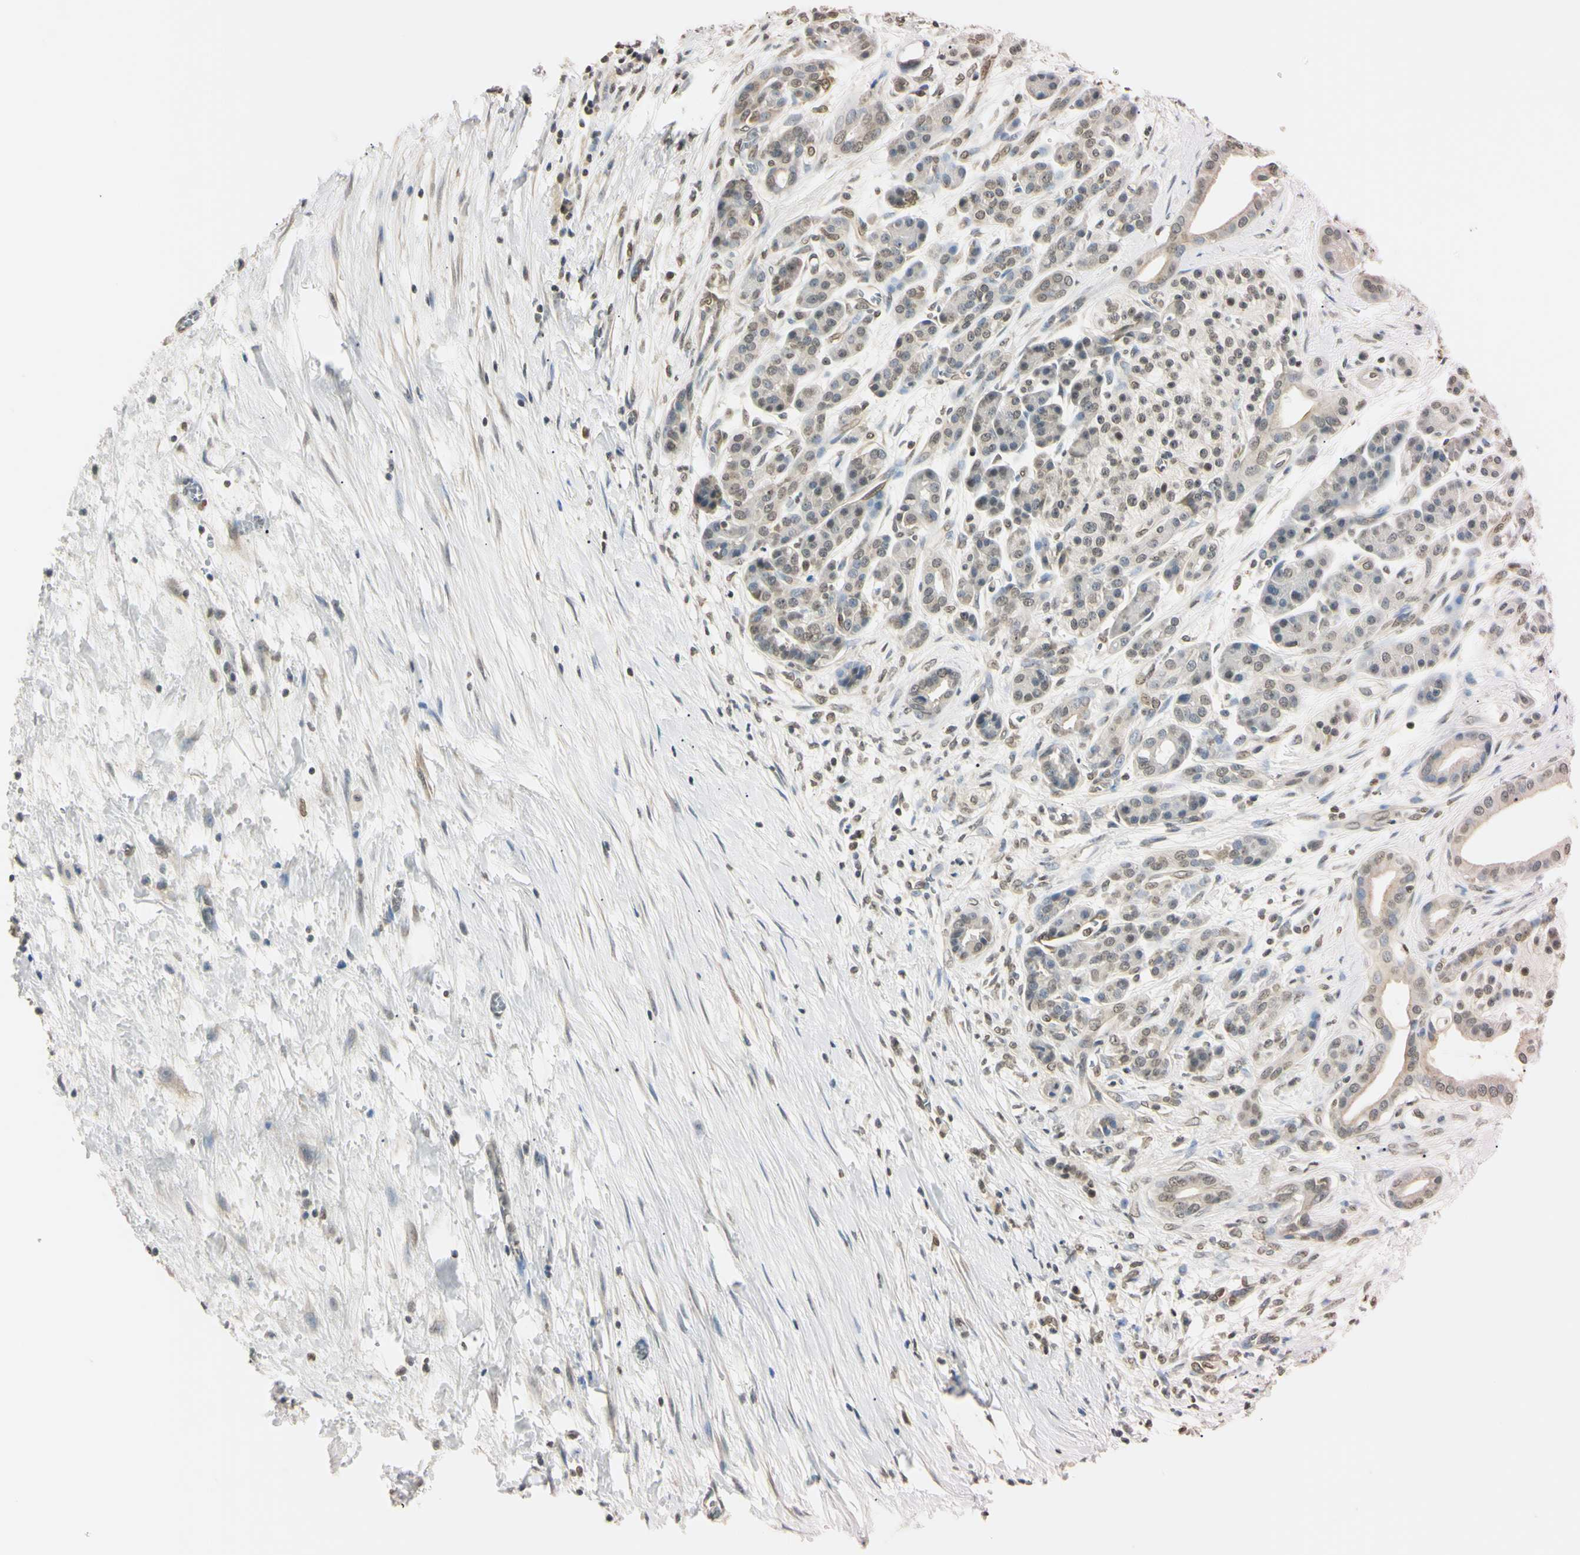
{"staining": {"intensity": "weak", "quantity": "<25%", "location": "nuclear"}, "tissue": "pancreatic cancer", "cell_type": "Tumor cells", "image_type": "cancer", "snomed": [{"axis": "morphology", "description": "Adenocarcinoma, NOS"}, {"axis": "topography", "description": "Pancreas"}], "caption": "This is a photomicrograph of IHC staining of pancreatic adenocarcinoma, which shows no positivity in tumor cells. (DAB (3,3'-diaminobenzidine) immunohistochemistry (IHC), high magnification).", "gene": "CDC45", "patient": {"sex": "male", "age": 59}}